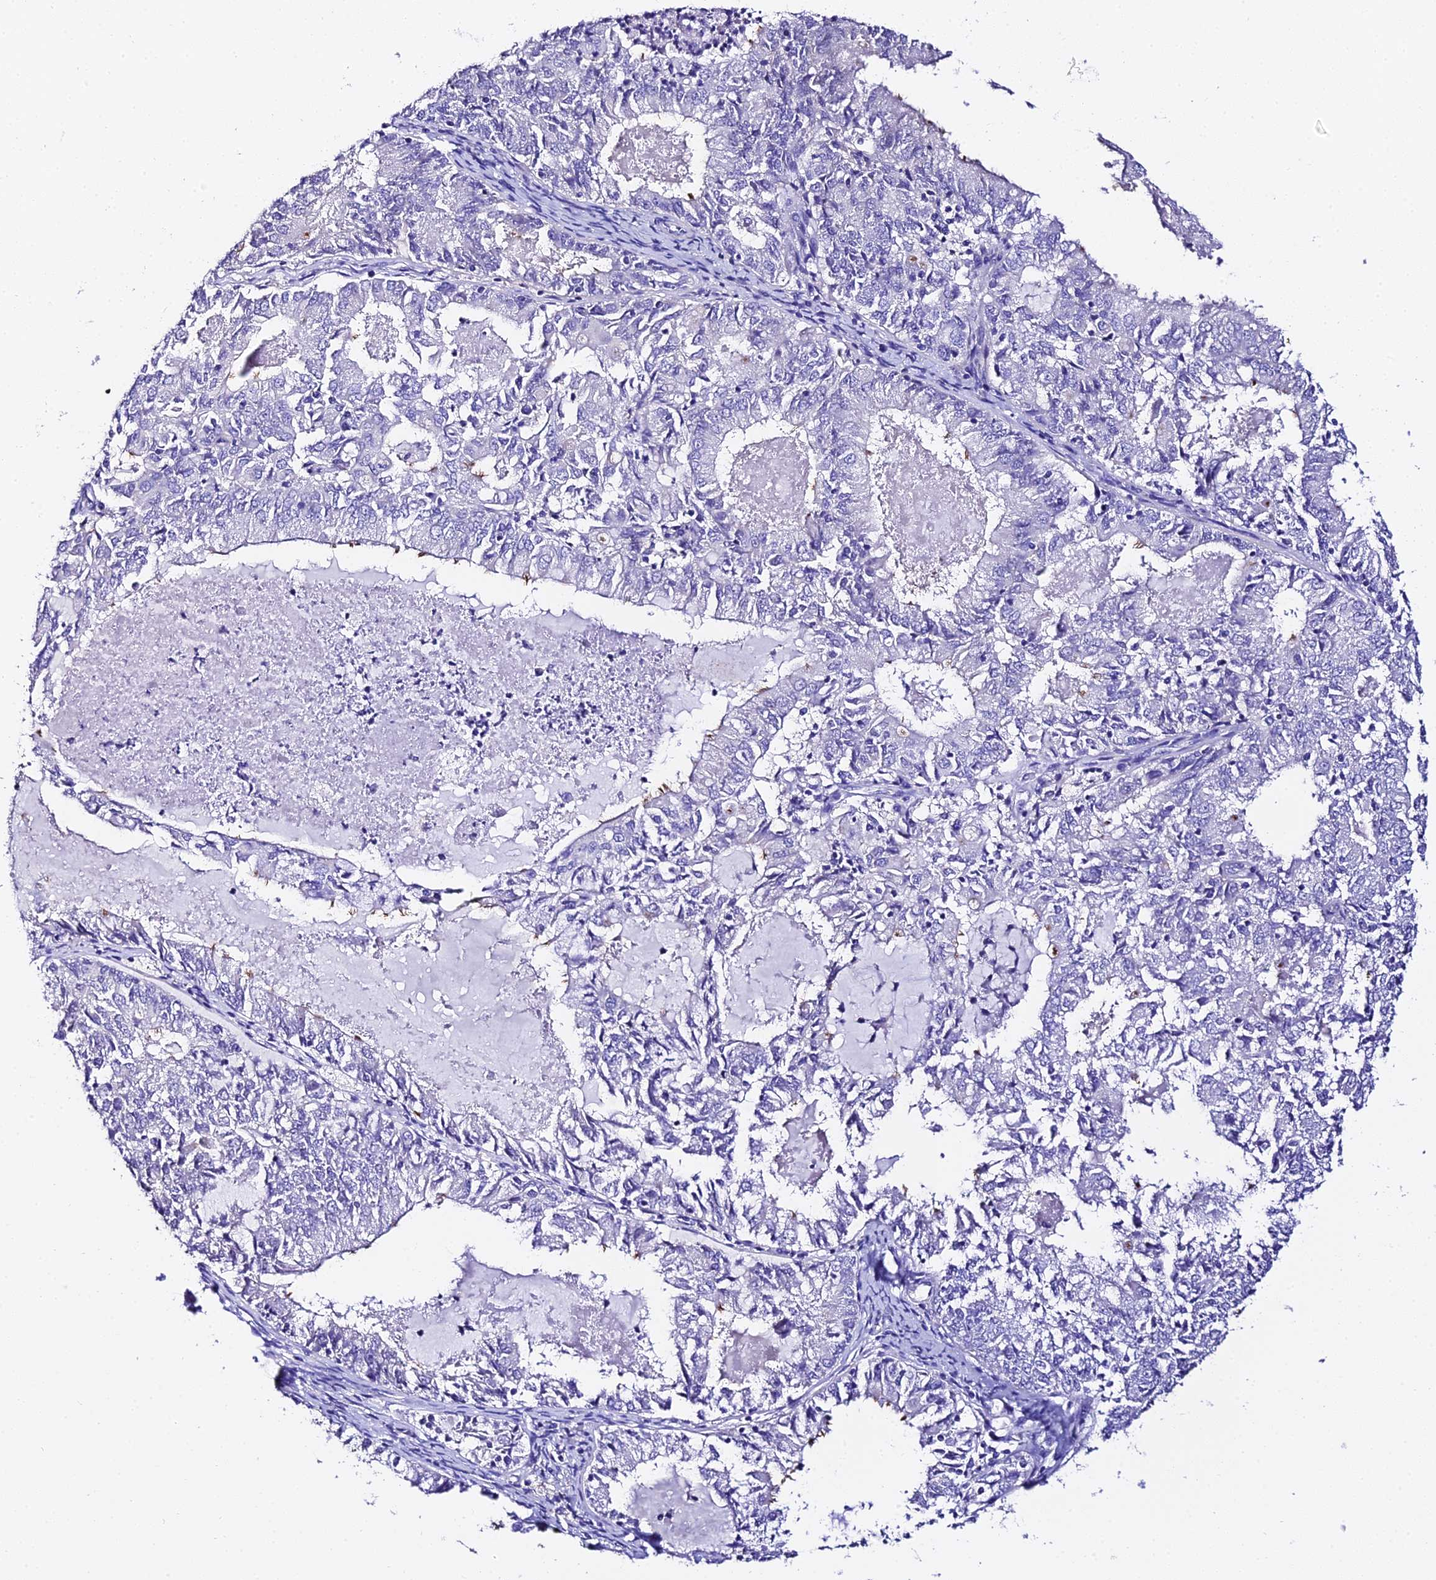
{"staining": {"intensity": "negative", "quantity": "none", "location": "none"}, "tissue": "endometrial cancer", "cell_type": "Tumor cells", "image_type": "cancer", "snomed": [{"axis": "morphology", "description": "Adenocarcinoma, NOS"}, {"axis": "topography", "description": "Endometrium"}], "caption": "Immunohistochemical staining of adenocarcinoma (endometrial) displays no significant staining in tumor cells.", "gene": "TMEM117", "patient": {"sex": "female", "age": 57}}